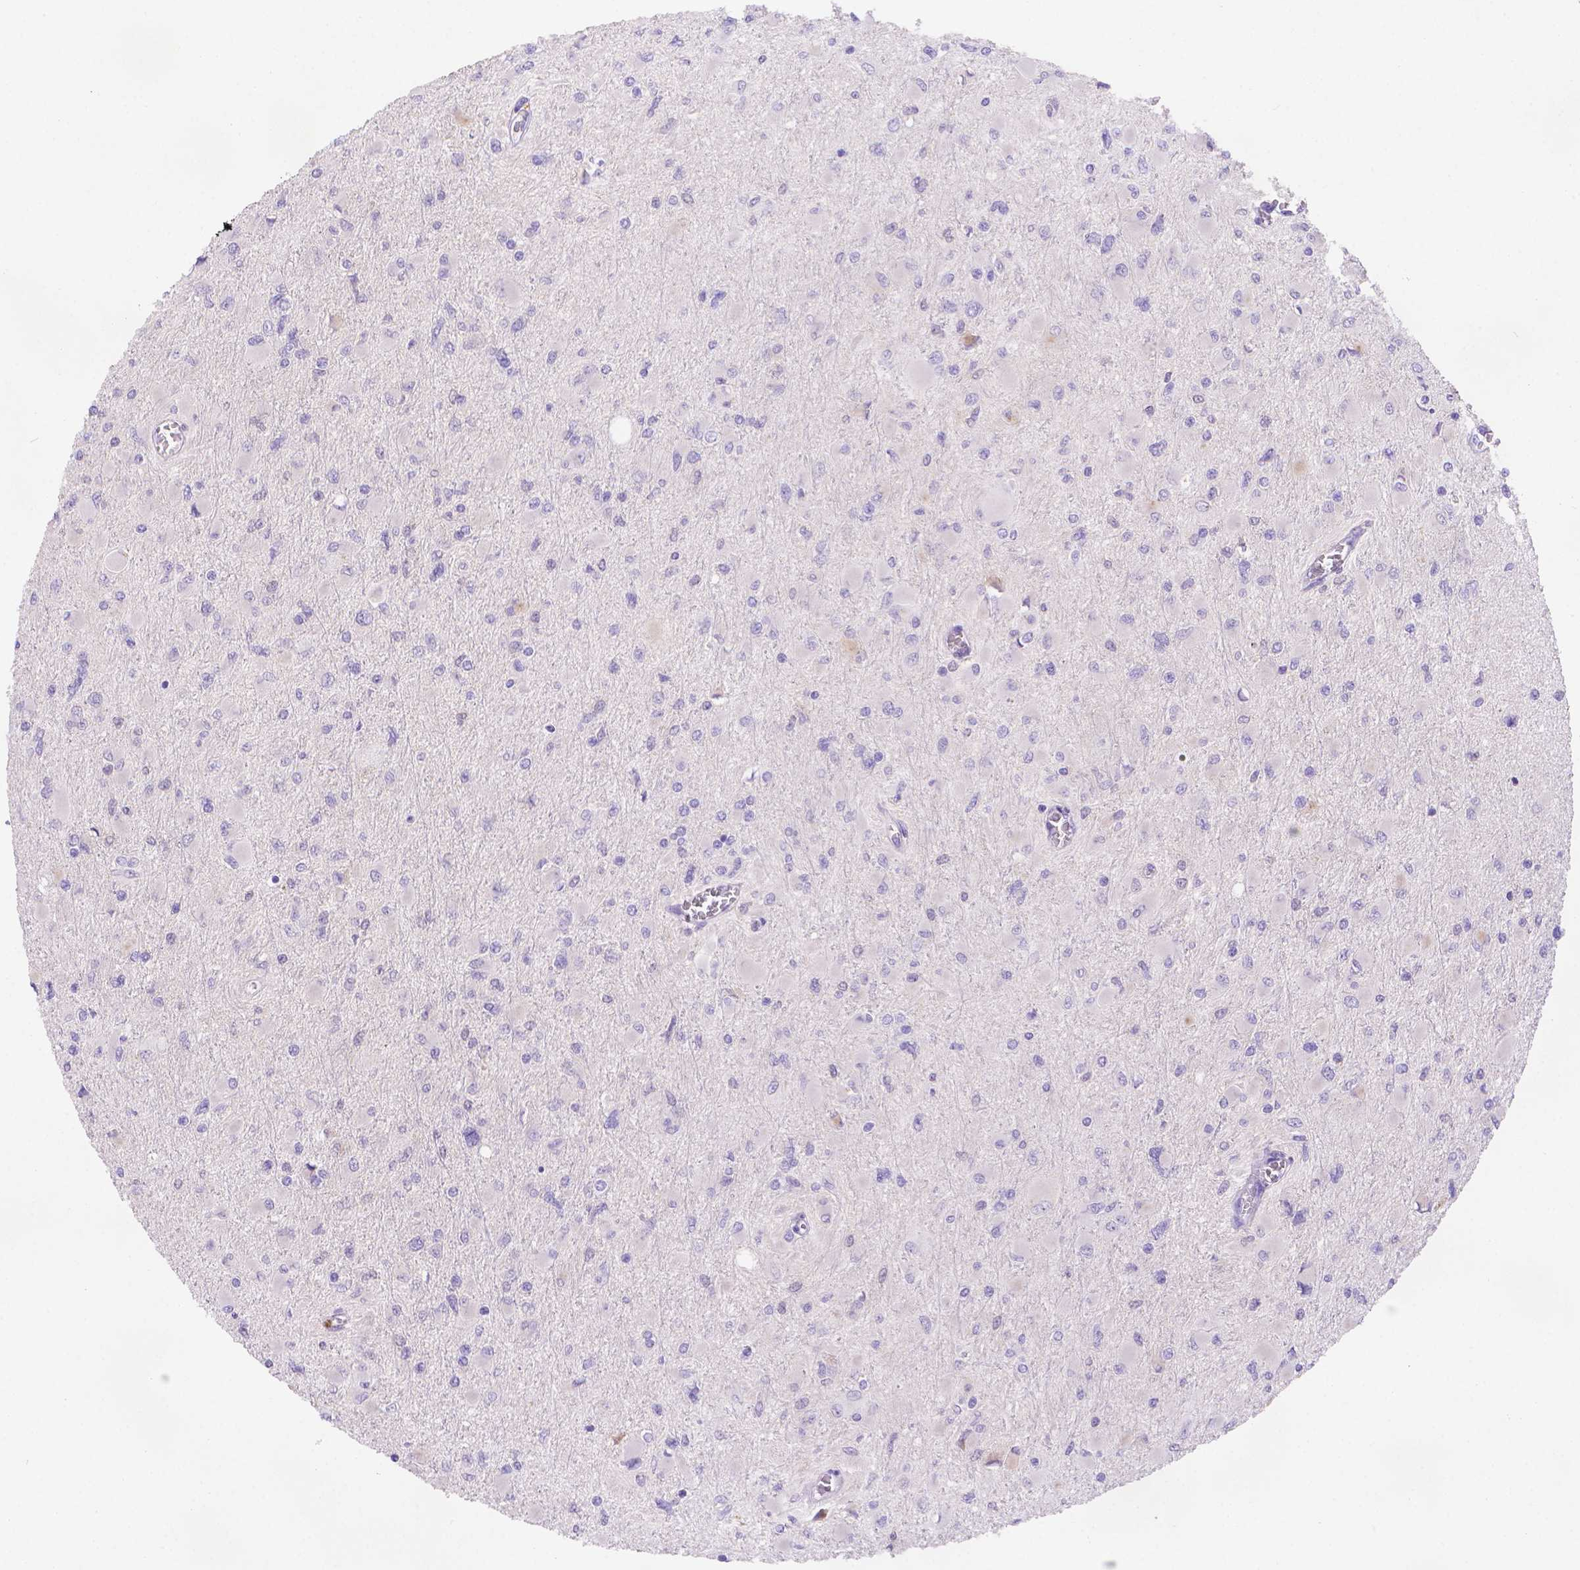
{"staining": {"intensity": "negative", "quantity": "none", "location": "none"}, "tissue": "glioma", "cell_type": "Tumor cells", "image_type": "cancer", "snomed": [{"axis": "morphology", "description": "Glioma, malignant, High grade"}, {"axis": "topography", "description": "Cerebral cortex"}], "caption": "A photomicrograph of human glioma is negative for staining in tumor cells.", "gene": "FGD2", "patient": {"sex": "female", "age": 36}}